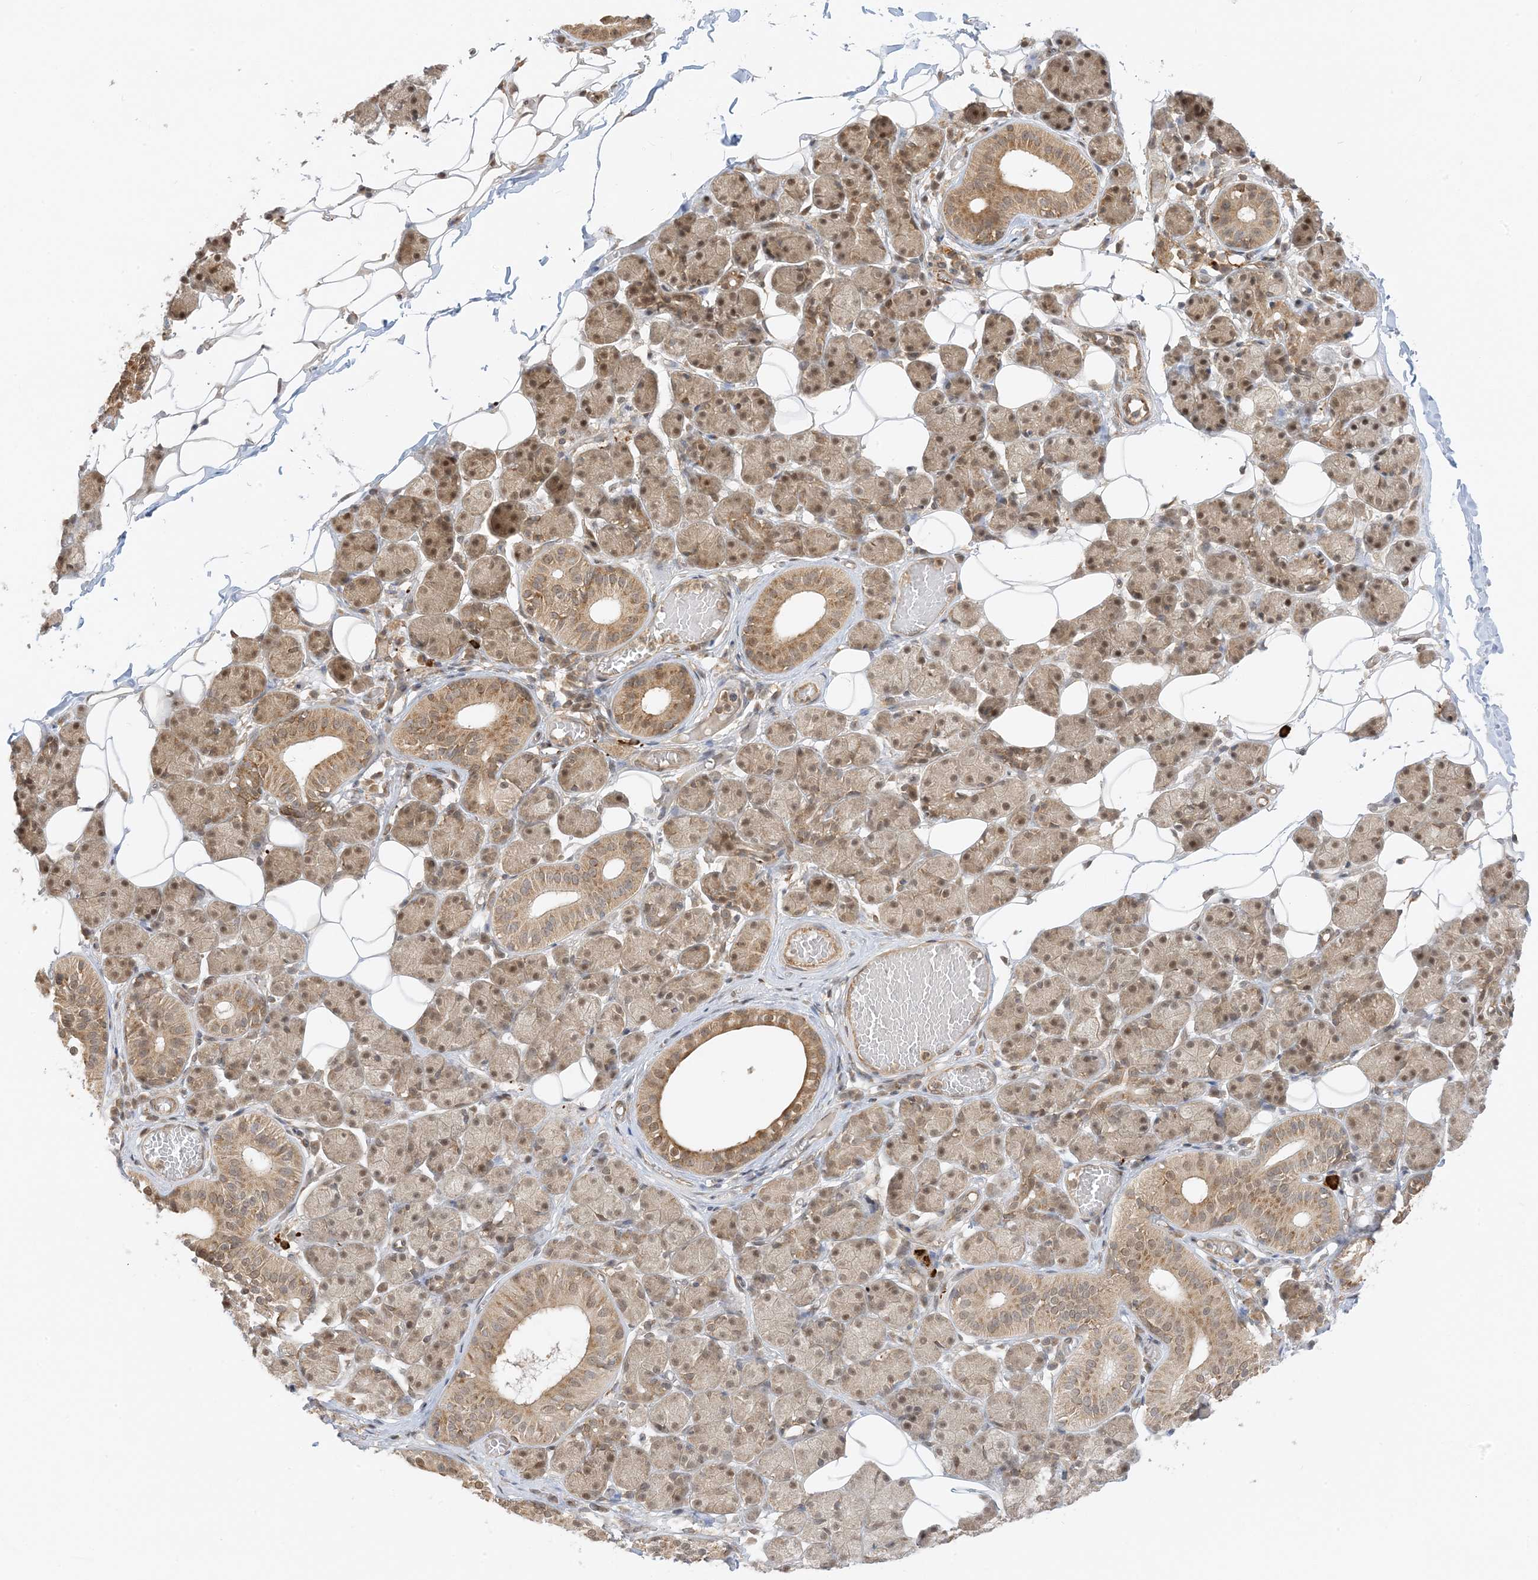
{"staining": {"intensity": "moderate", "quantity": ">75%", "location": "cytoplasmic/membranous,nuclear"}, "tissue": "salivary gland", "cell_type": "Glandular cells", "image_type": "normal", "snomed": [{"axis": "morphology", "description": "Normal tissue, NOS"}, {"axis": "topography", "description": "Salivary gland"}], "caption": "Protein analysis of benign salivary gland reveals moderate cytoplasmic/membranous,nuclear staining in approximately >75% of glandular cells.", "gene": "UBAP2L", "patient": {"sex": "female", "age": 33}}